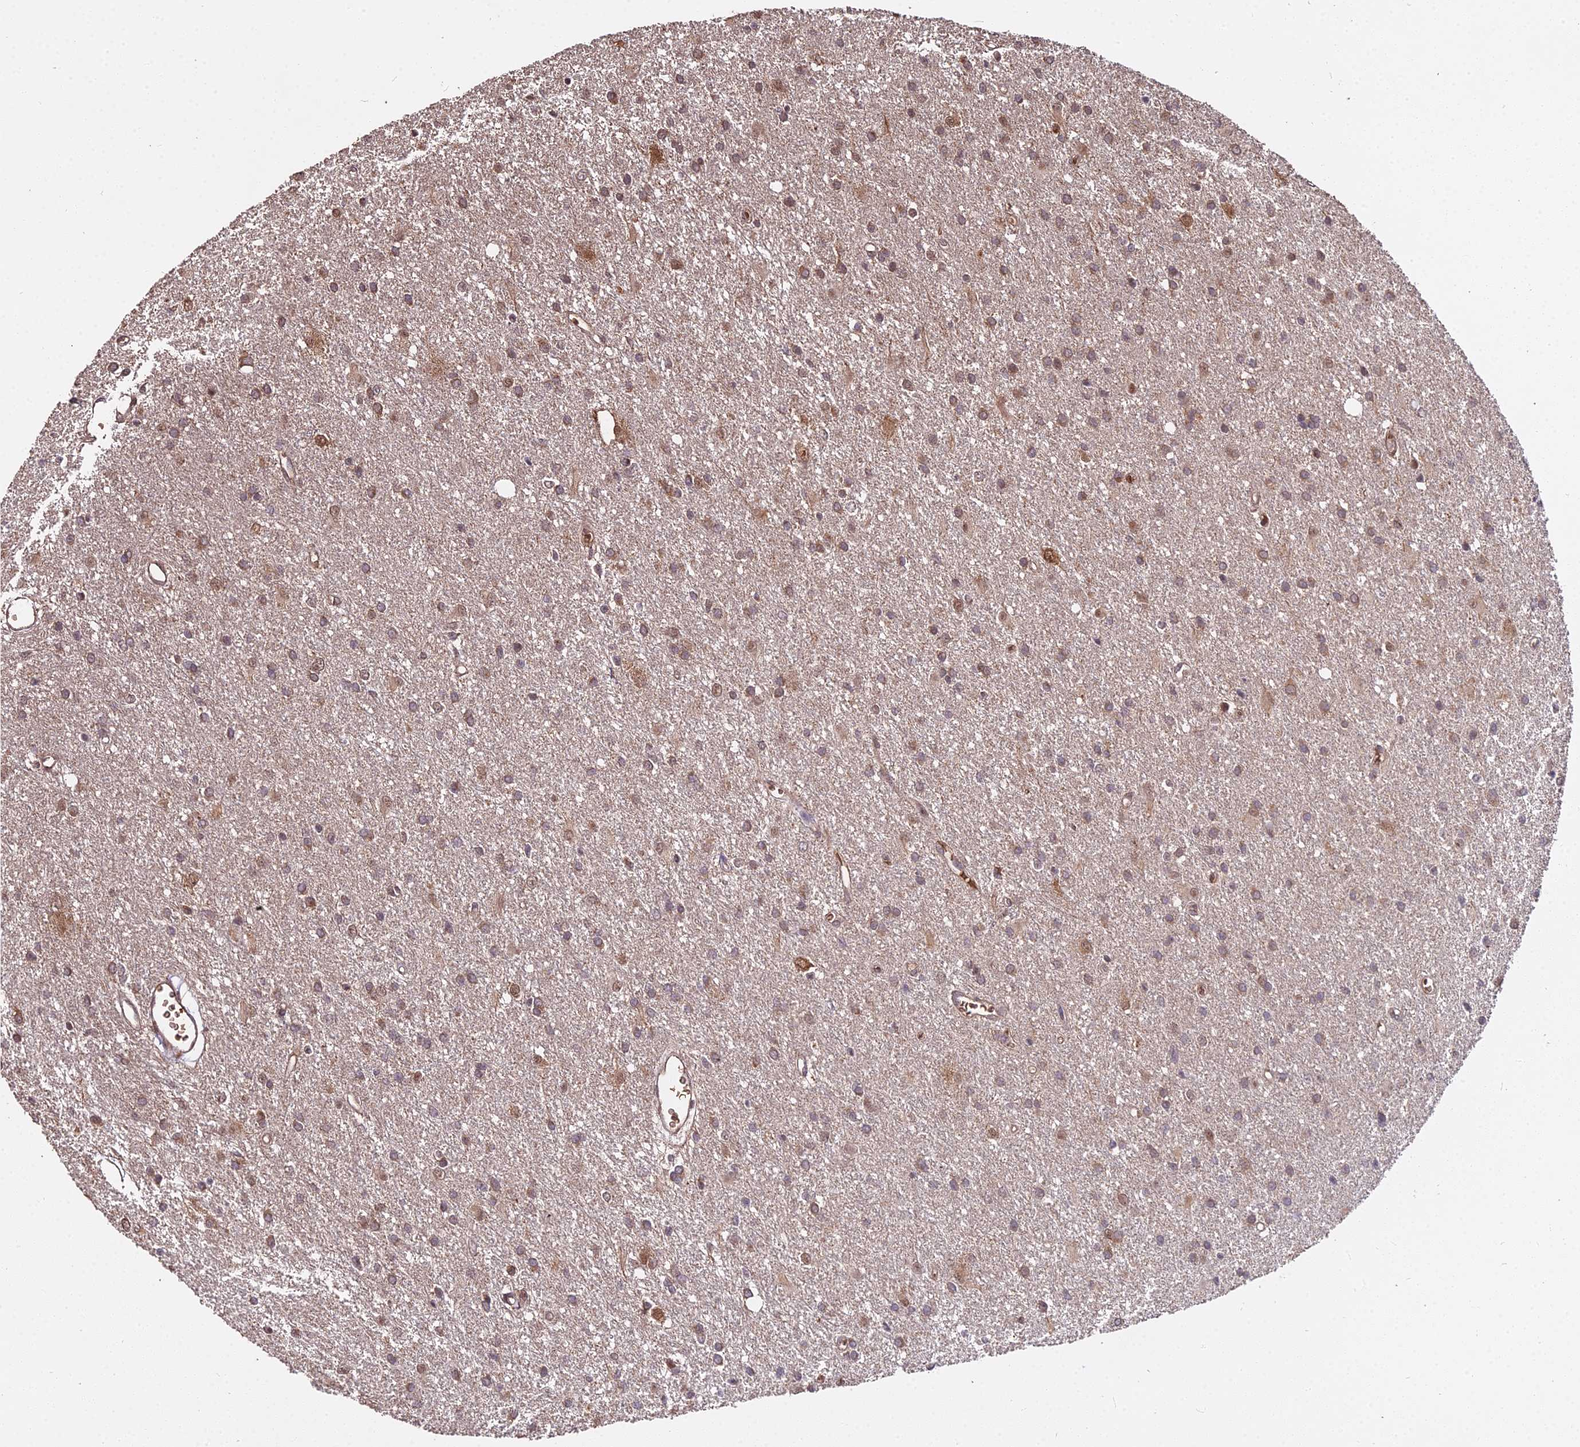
{"staining": {"intensity": "moderate", "quantity": "25%-75%", "location": "cytoplasmic/membranous"}, "tissue": "glioma", "cell_type": "Tumor cells", "image_type": "cancer", "snomed": [{"axis": "morphology", "description": "Glioma, malignant, High grade"}, {"axis": "topography", "description": "Brain"}], "caption": "An IHC image of tumor tissue is shown. Protein staining in brown highlights moderate cytoplasmic/membranous positivity in malignant glioma (high-grade) within tumor cells.", "gene": "ZDBF2", "patient": {"sex": "female", "age": 50}}